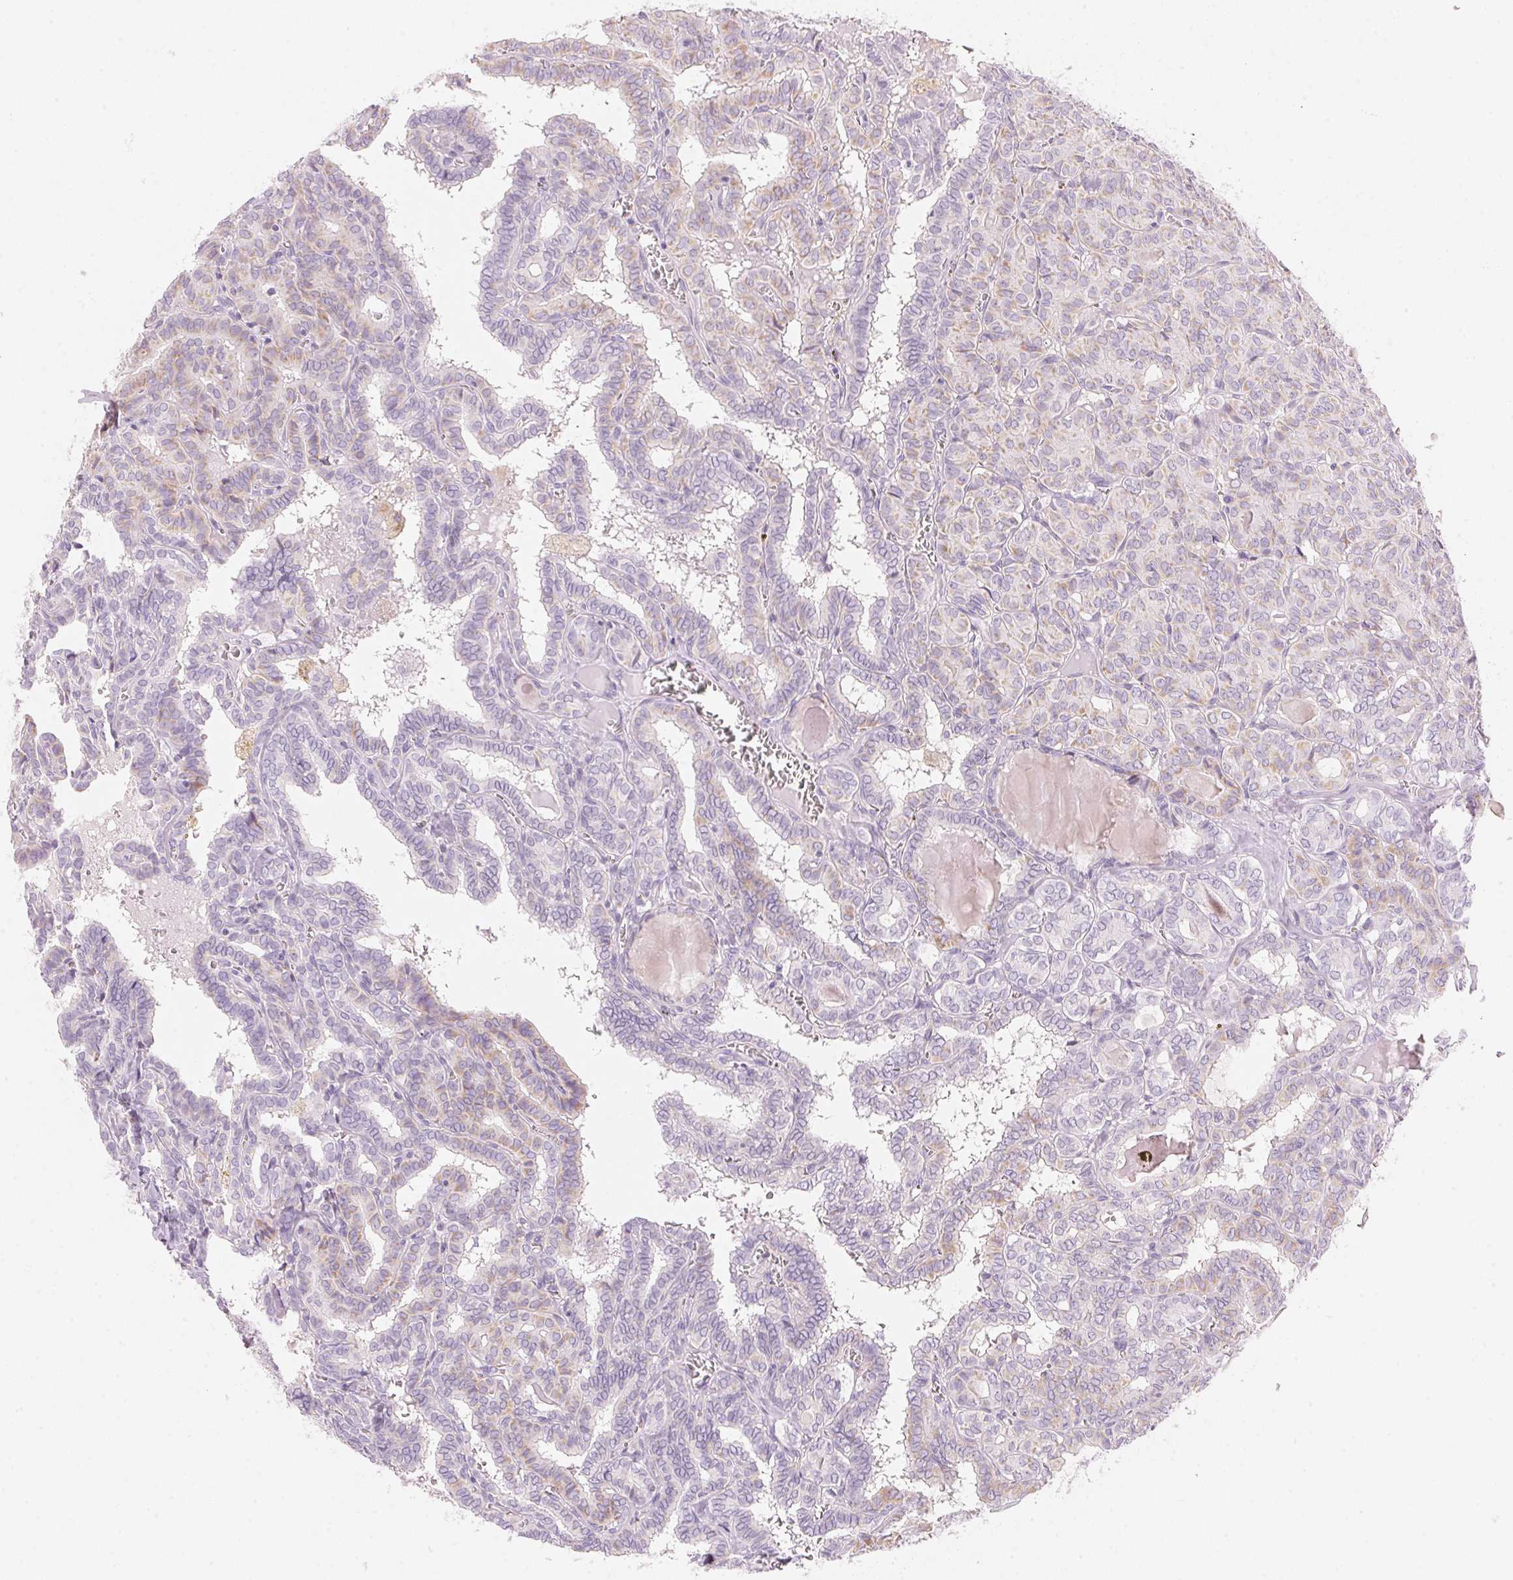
{"staining": {"intensity": "weak", "quantity": "<25%", "location": "cytoplasmic/membranous"}, "tissue": "thyroid cancer", "cell_type": "Tumor cells", "image_type": "cancer", "snomed": [{"axis": "morphology", "description": "Papillary adenocarcinoma, NOS"}, {"axis": "topography", "description": "Thyroid gland"}], "caption": "Immunohistochemical staining of human thyroid papillary adenocarcinoma demonstrates no significant expression in tumor cells.", "gene": "HOXB13", "patient": {"sex": "female", "age": 39}}